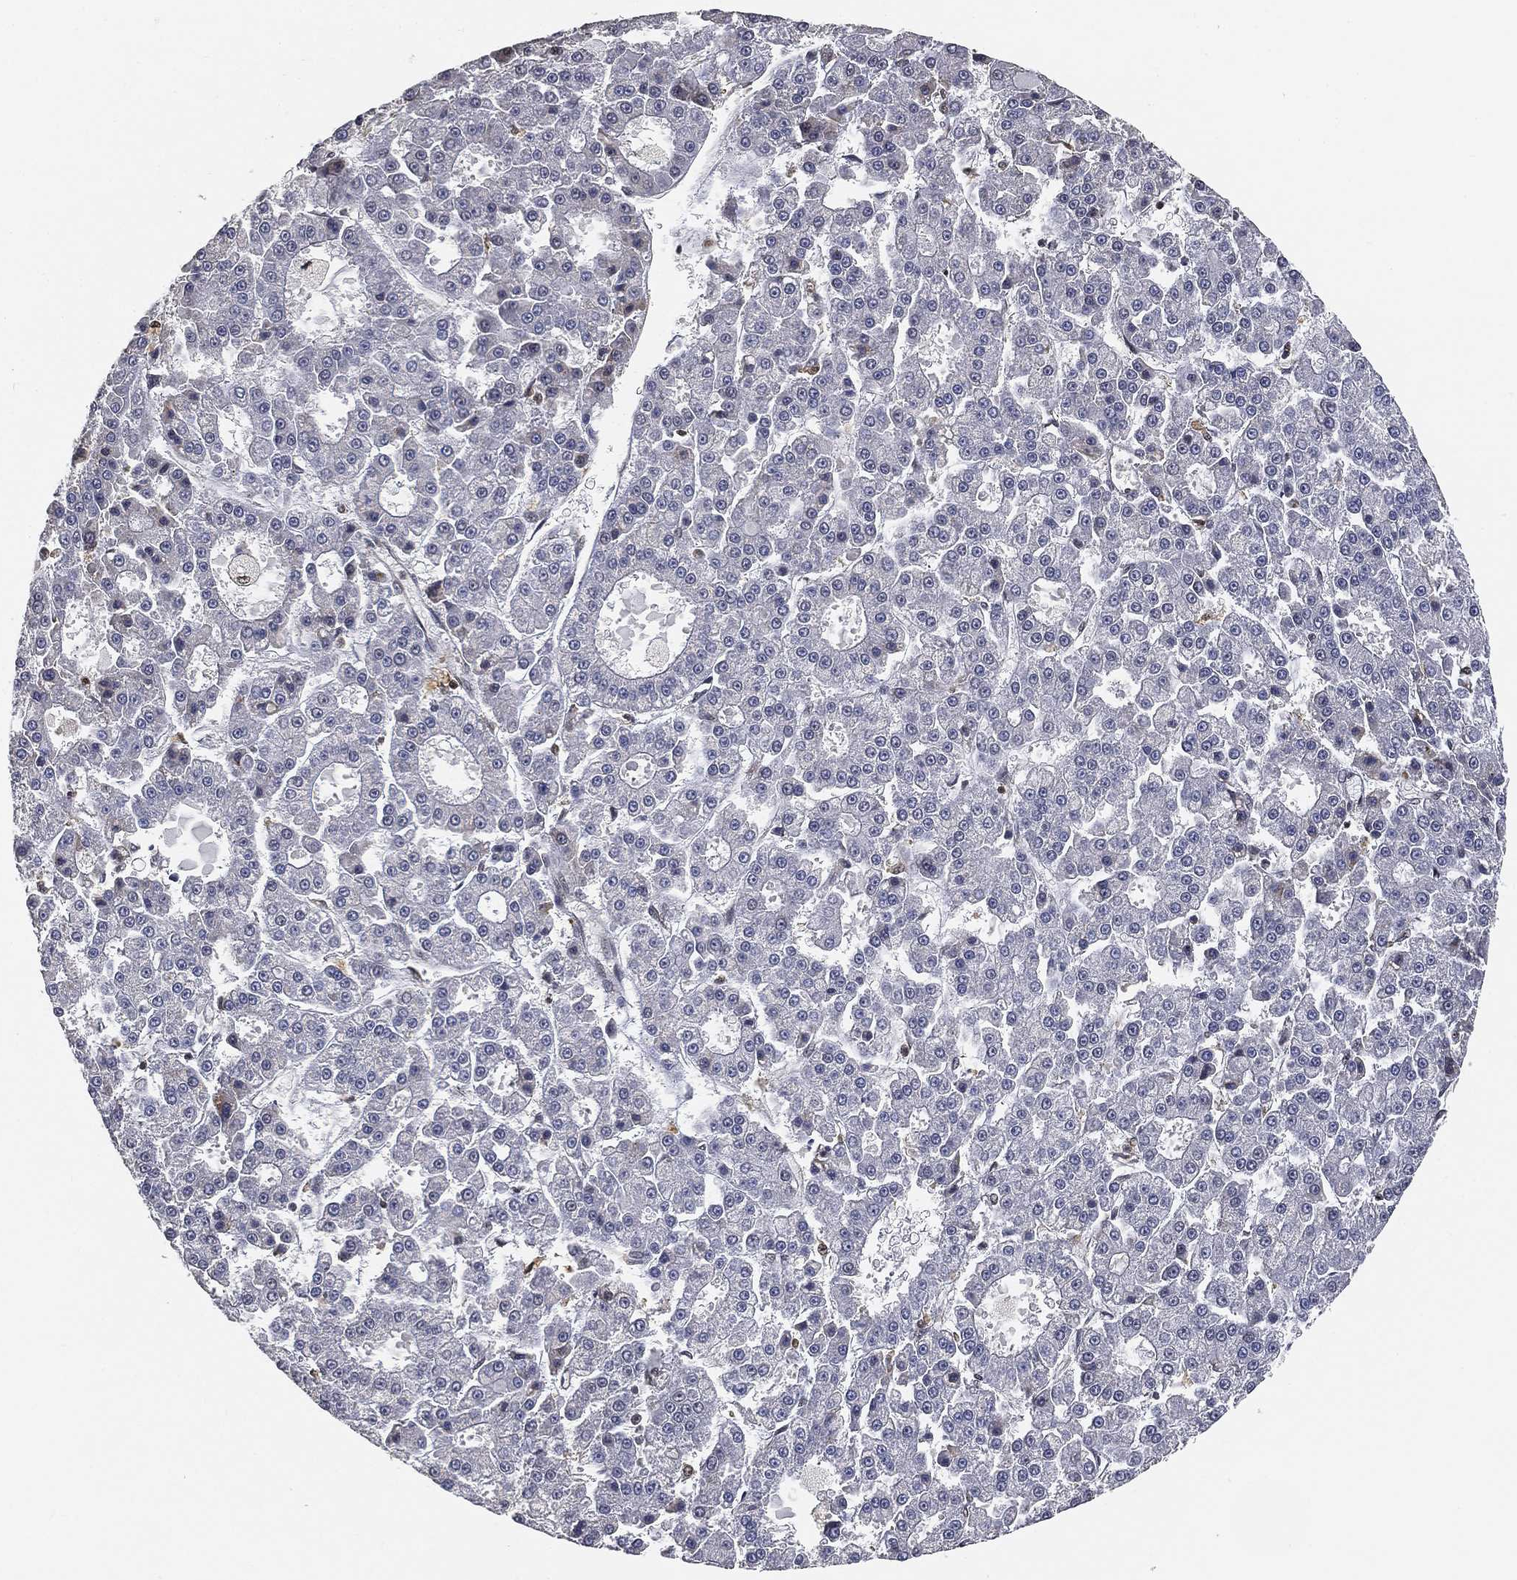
{"staining": {"intensity": "negative", "quantity": "none", "location": "none"}, "tissue": "liver cancer", "cell_type": "Tumor cells", "image_type": "cancer", "snomed": [{"axis": "morphology", "description": "Carcinoma, Hepatocellular, NOS"}, {"axis": "topography", "description": "Liver"}], "caption": "The image reveals no significant positivity in tumor cells of liver cancer. (Immunohistochemistry, brightfield microscopy, high magnification).", "gene": "WDR26", "patient": {"sex": "male", "age": 70}}